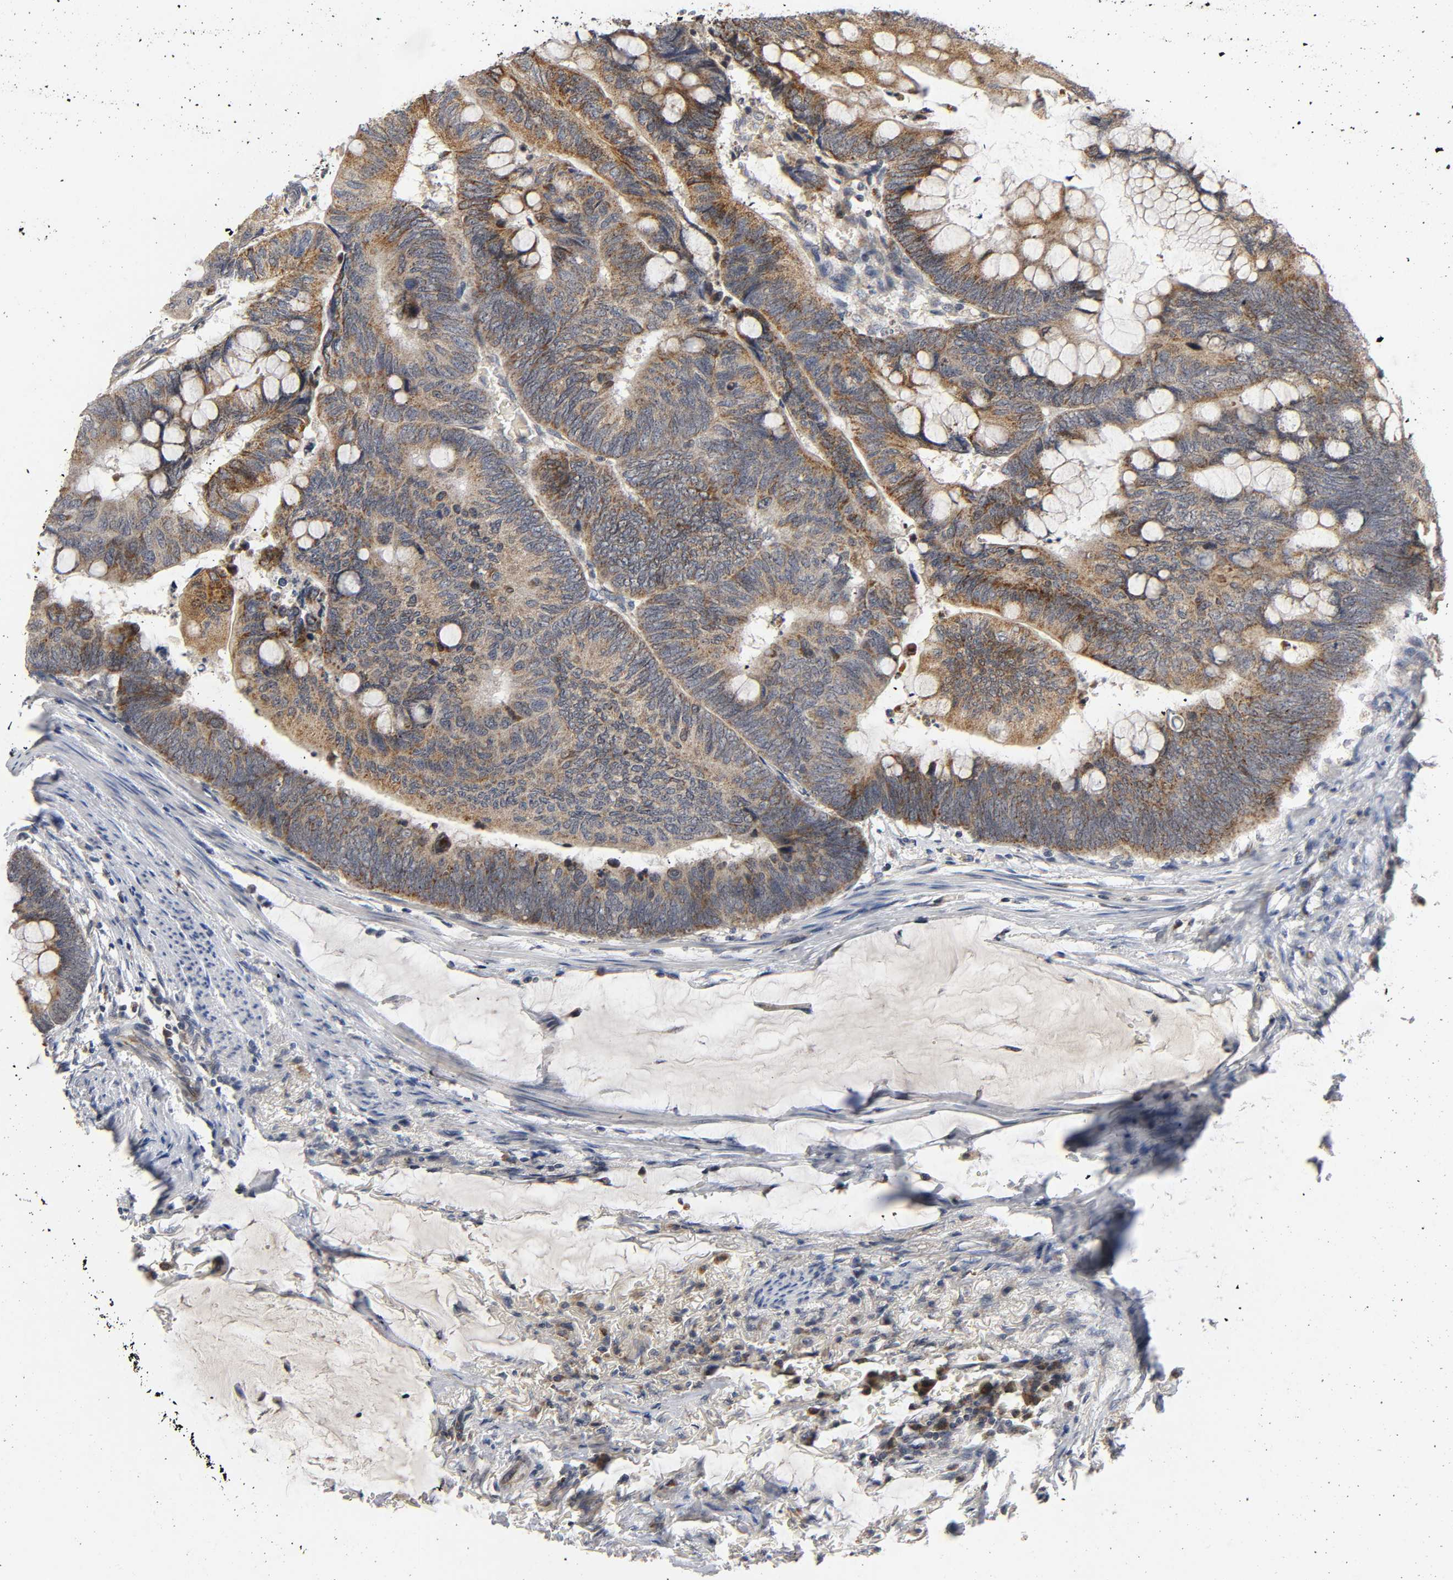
{"staining": {"intensity": "moderate", "quantity": ">75%", "location": "cytoplasmic/membranous"}, "tissue": "colorectal cancer", "cell_type": "Tumor cells", "image_type": "cancer", "snomed": [{"axis": "morphology", "description": "Normal tissue, NOS"}, {"axis": "morphology", "description": "Adenocarcinoma, NOS"}, {"axis": "topography", "description": "Rectum"}, {"axis": "topography", "description": "Peripheral nerve tissue"}], "caption": "Adenocarcinoma (colorectal) stained for a protein exhibits moderate cytoplasmic/membranous positivity in tumor cells. (Stains: DAB (3,3'-diaminobenzidine) in brown, nuclei in blue, Microscopy: brightfield microscopy at high magnification).", "gene": "NRP1", "patient": {"sex": "male", "age": 92}}